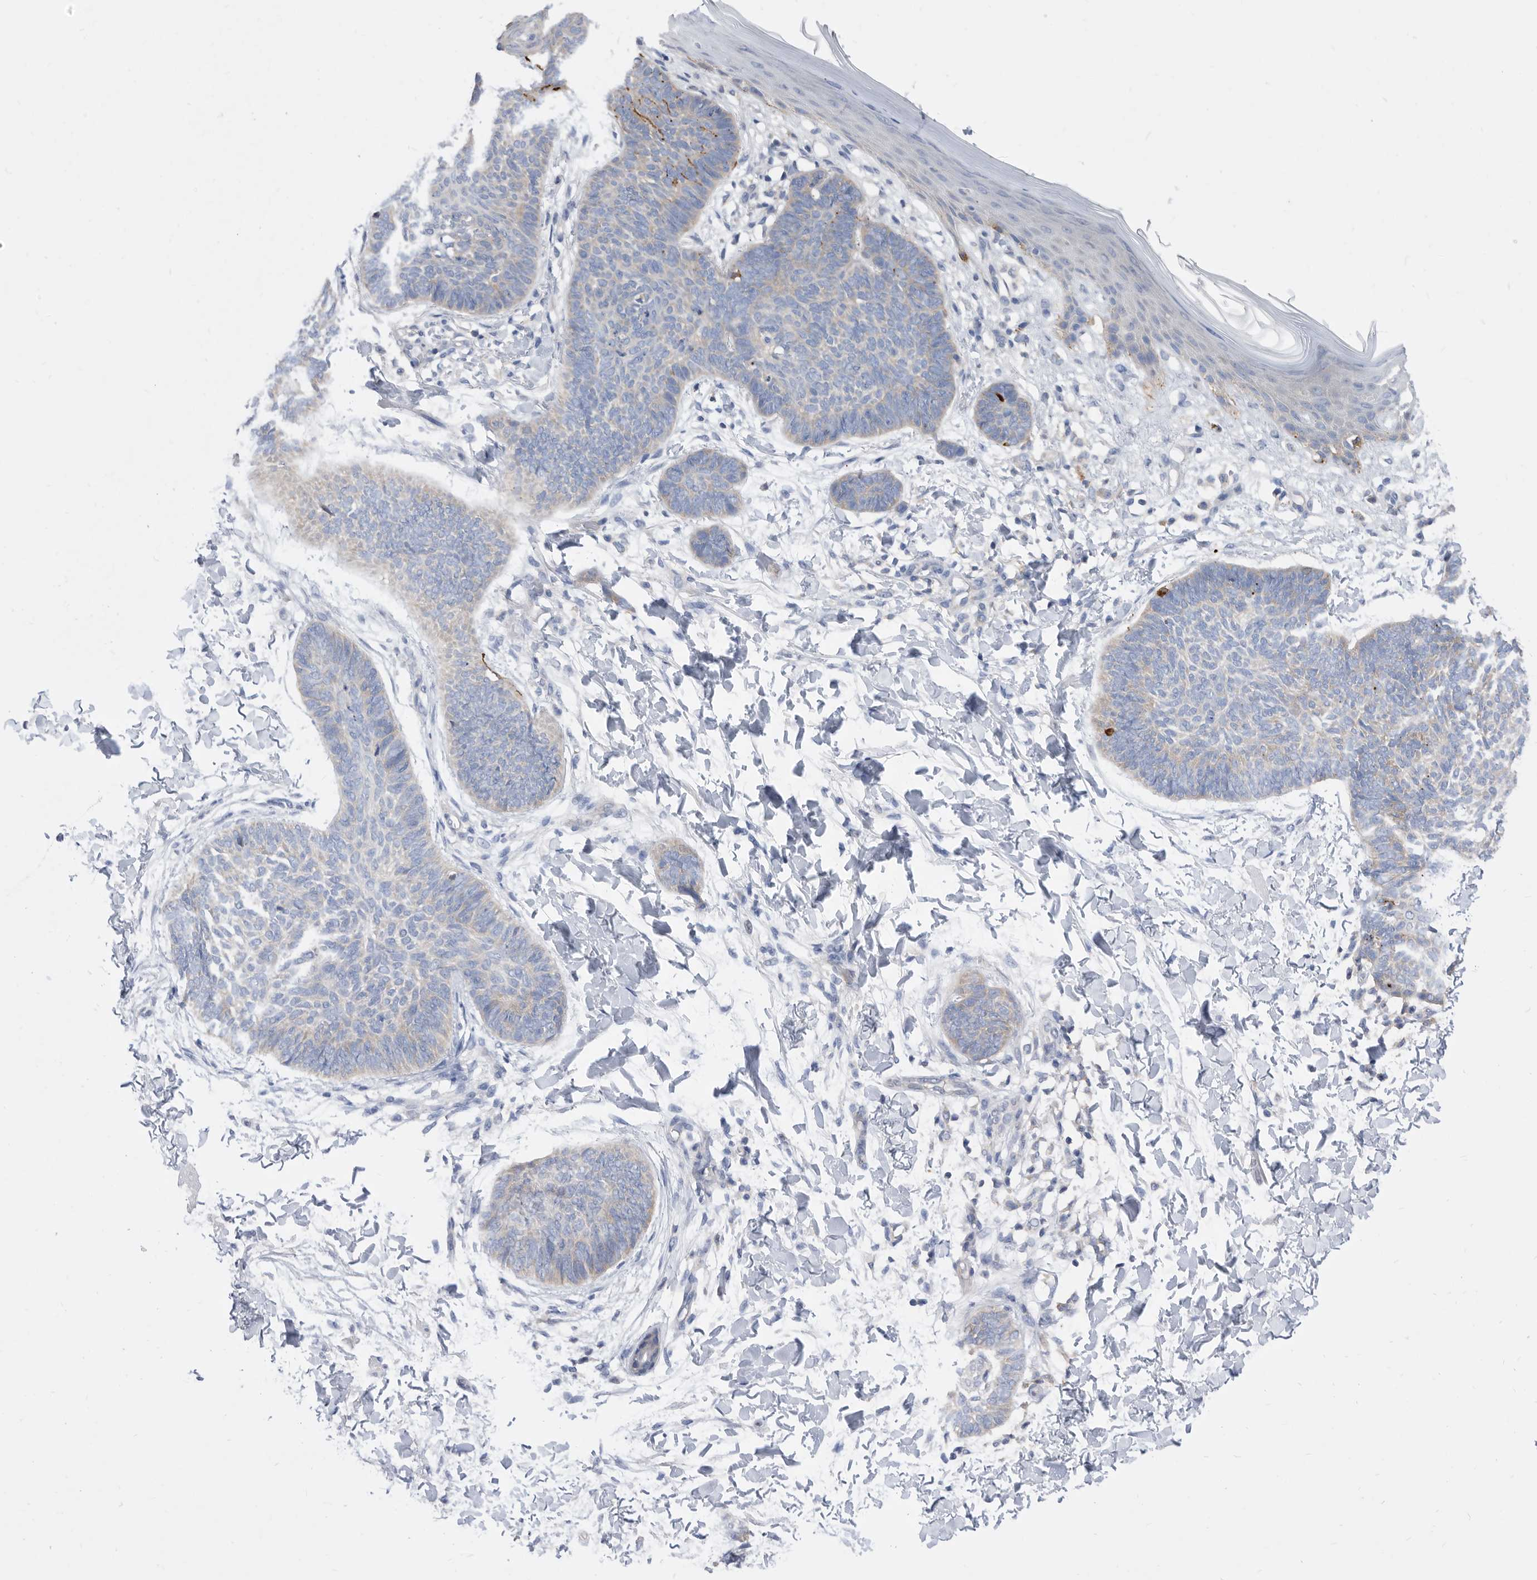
{"staining": {"intensity": "negative", "quantity": "none", "location": "none"}, "tissue": "skin cancer", "cell_type": "Tumor cells", "image_type": "cancer", "snomed": [{"axis": "morphology", "description": "Normal tissue, NOS"}, {"axis": "morphology", "description": "Basal cell carcinoma"}, {"axis": "topography", "description": "Skin"}], "caption": "DAB immunohistochemical staining of skin cancer (basal cell carcinoma) reveals no significant staining in tumor cells.", "gene": "CCT4", "patient": {"sex": "male", "age": 50}}